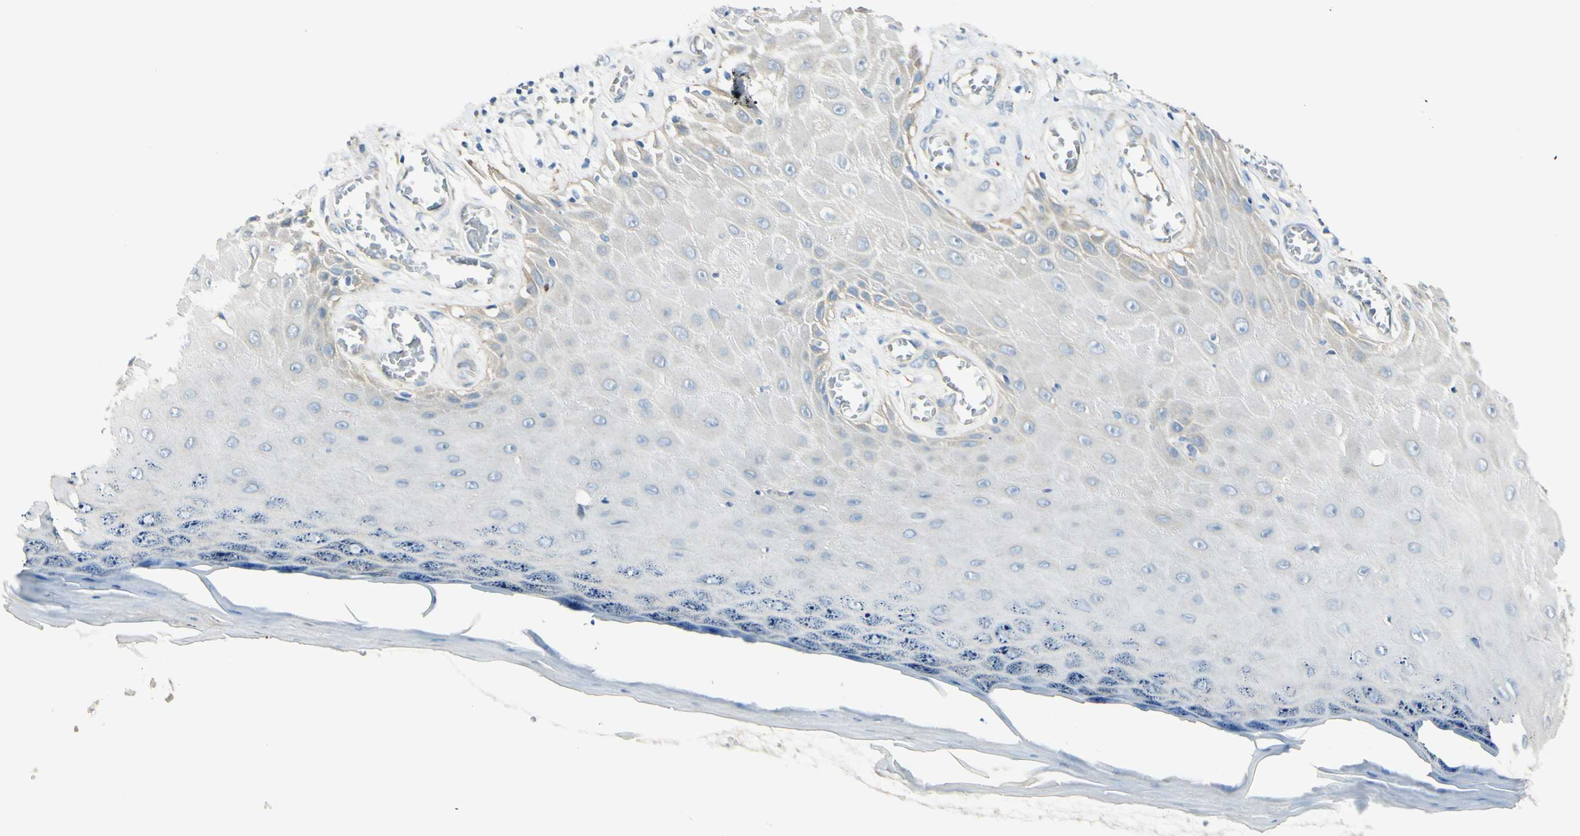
{"staining": {"intensity": "negative", "quantity": "none", "location": "none"}, "tissue": "skin cancer", "cell_type": "Tumor cells", "image_type": "cancer", "snomed": [{"axis": "morphology", "description": "Squamous cell carcinoma, NOS"}, {"axis": "topography", "description": "Skin"}], "caption": "The immunohistochemistry (IHC) image has no significant expression in tumor cells of skin cancer tissue. Brightfield microscopy of immunohistochemistry stained with DAB (brown) and hematoxylin (blue), captured at high magnification.", "gene": "LAMA3", "patient": {"sex": "female", "age": 73}}